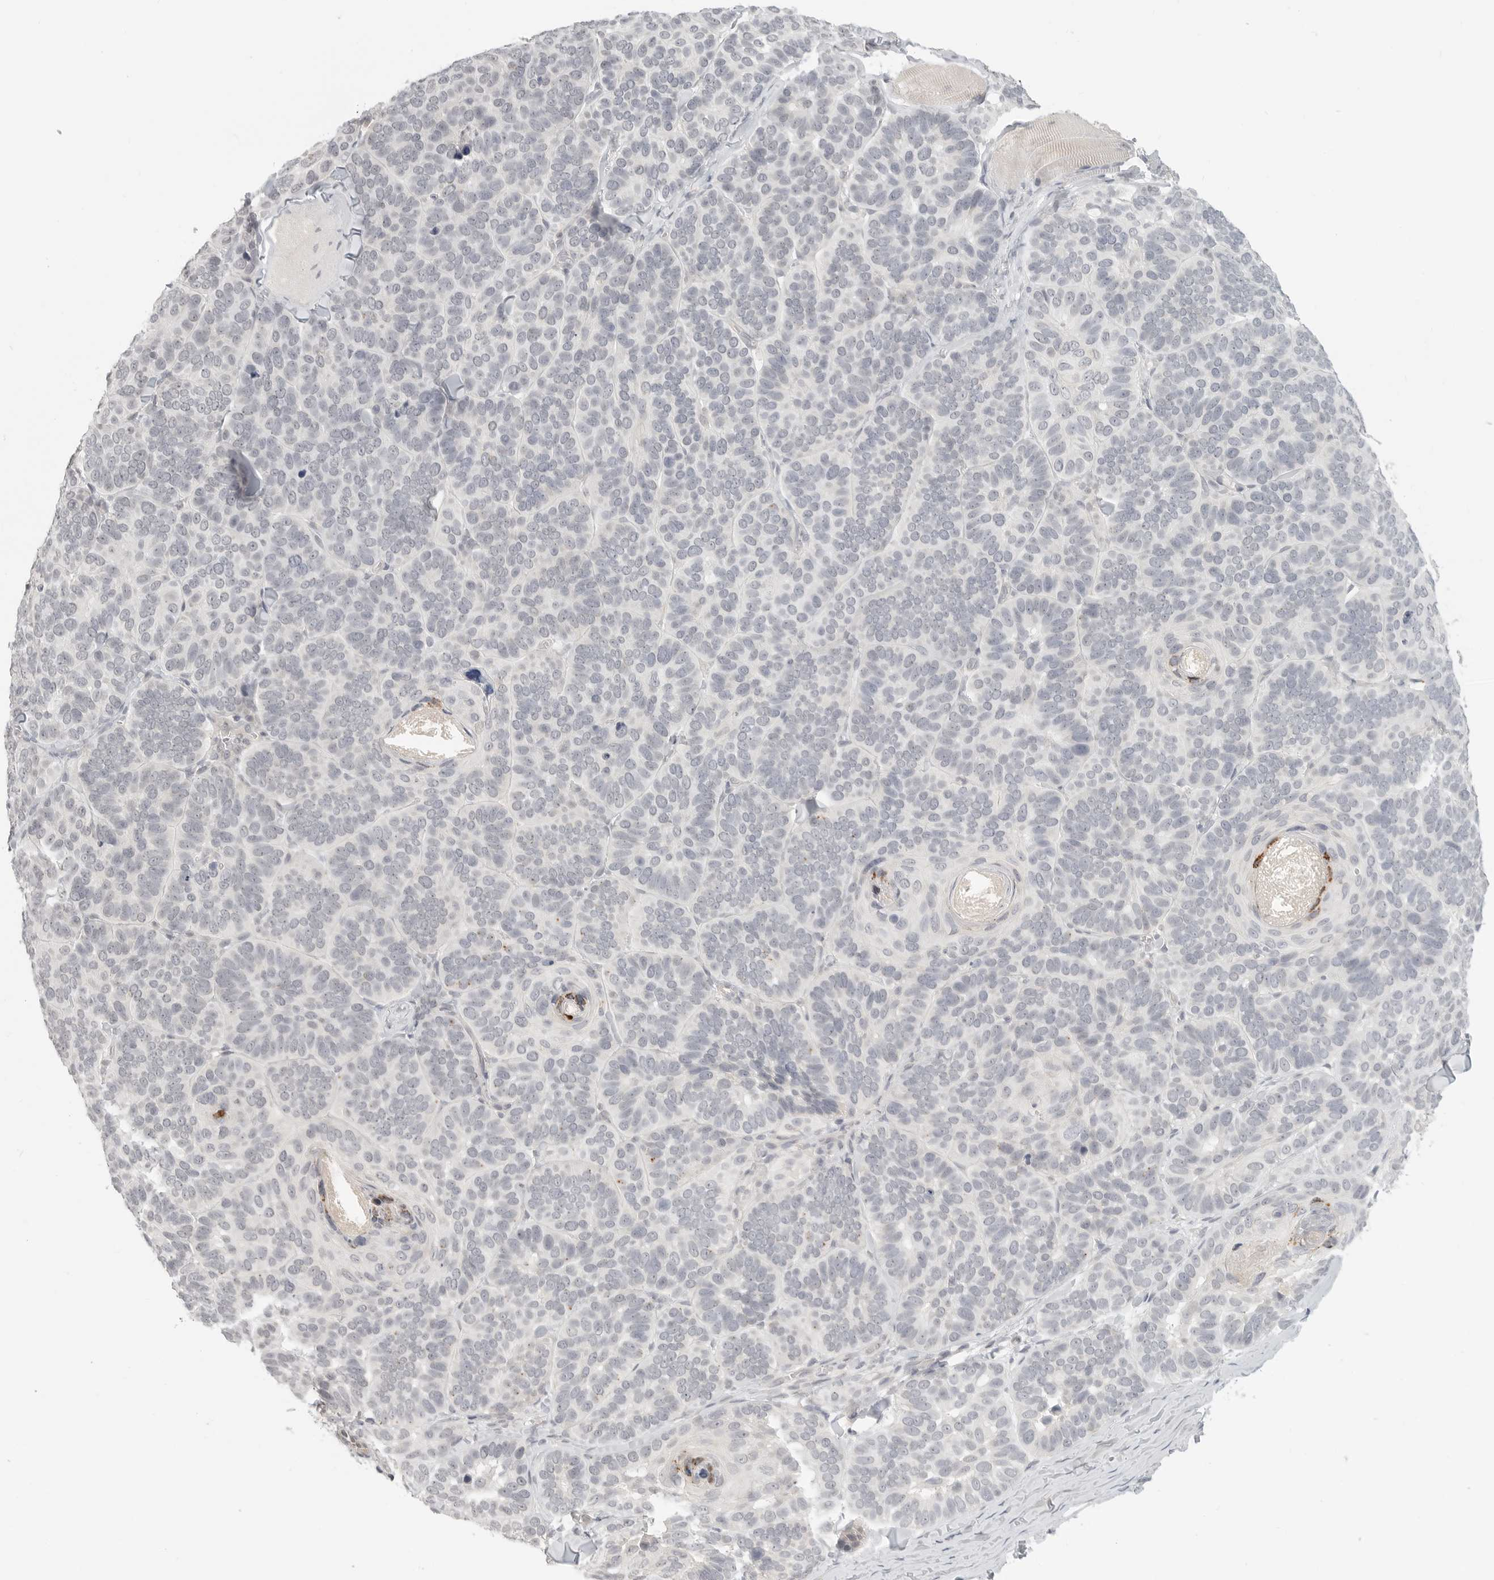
{"staining": {"intensity": "negative", "quantity": "none", "location": "none"}, "tissue": "skin cancer", "cell_type": "Tumor cells", "image_type": "cancer", "snomed": [{"axis": "morphology", "description": "Basal cell carcinoma"}, {"axis": "topography", "description": "Skin"}], "caption": "IHC photomicrograph of neoplastic tissue: skin cancer (basal cell carcinoma) stained with DAB displays no significant protein staining in tumor cells.", "gene": "KLK11", "patient": {"sex": "male", "age": 62}}